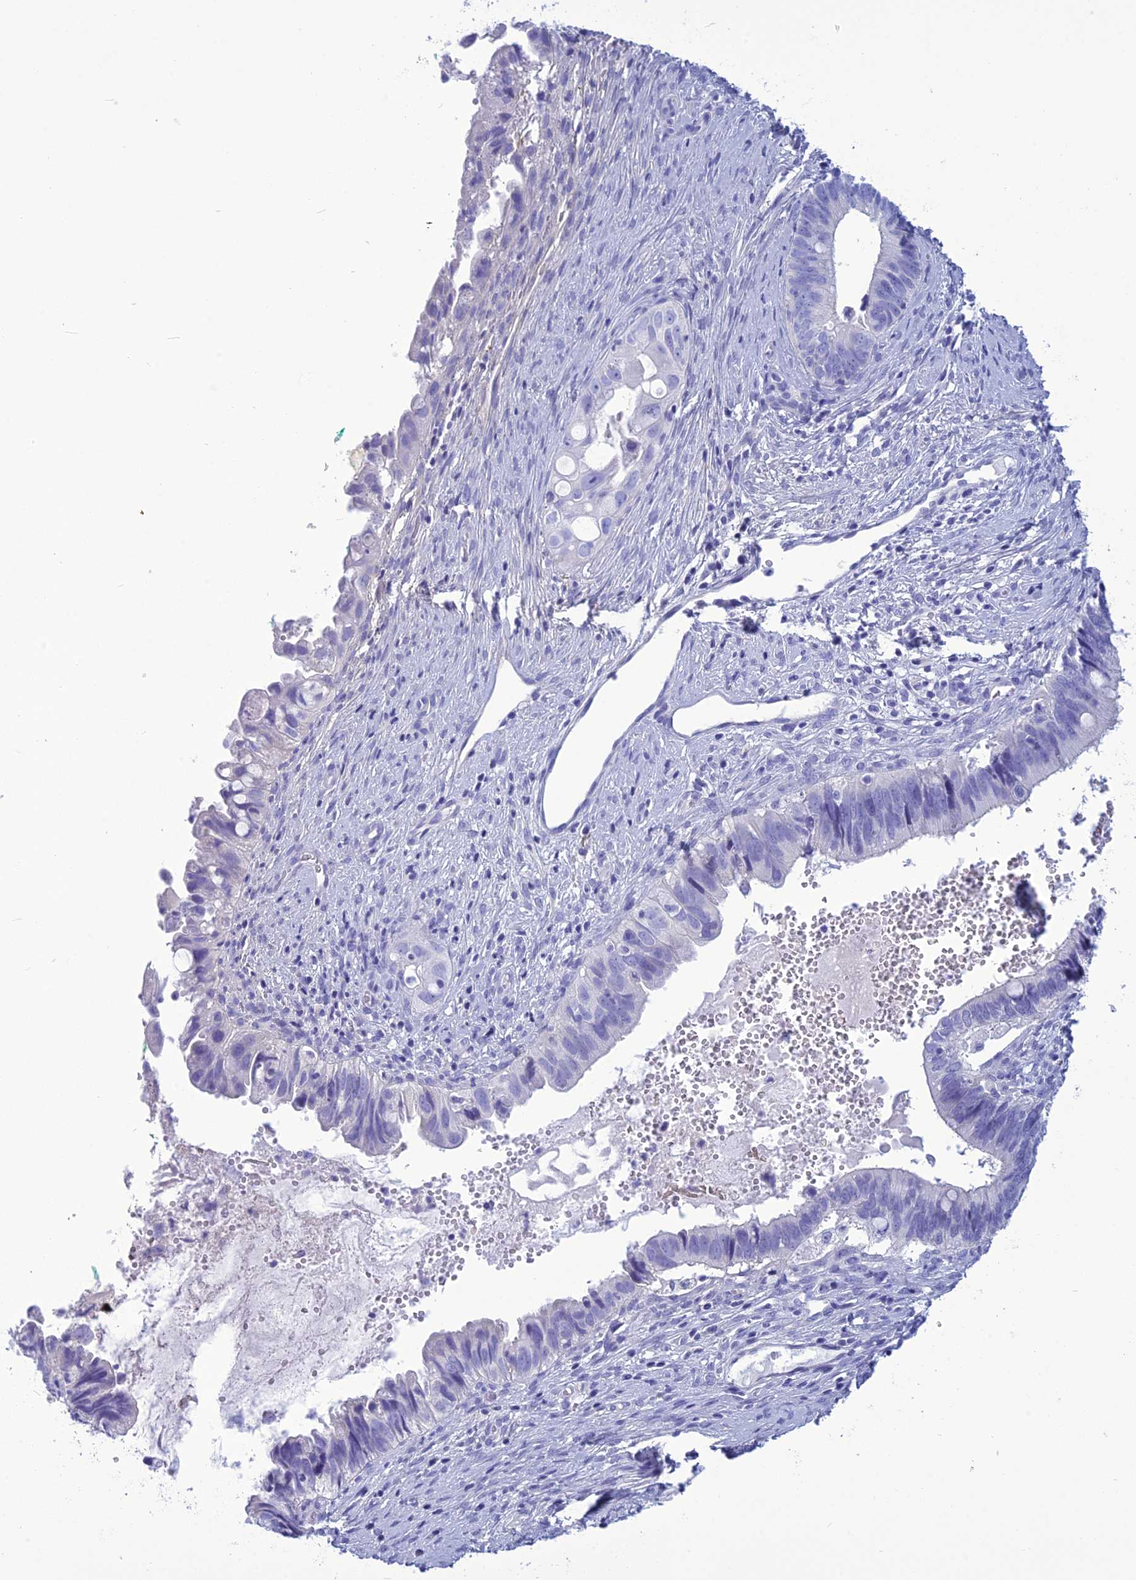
{"staining": {"intensity": "negative", "quantity": "none", "location": "none"}, "tissue": "cervical cancer", "cell_type": "Tumor cells", "image_type": "cancer", "snomed": [{"axis": "morphology", "description": "Adenocarcinoma, NOS"}, {"axis": "topography", "description": "Cervix"}], "caption": "Immunohistochemistry of cervical adenocarcinoma reveals no expression in tumor cells.", "gene": "BBS2", "patient": {"sex": "female", "age": 42}}